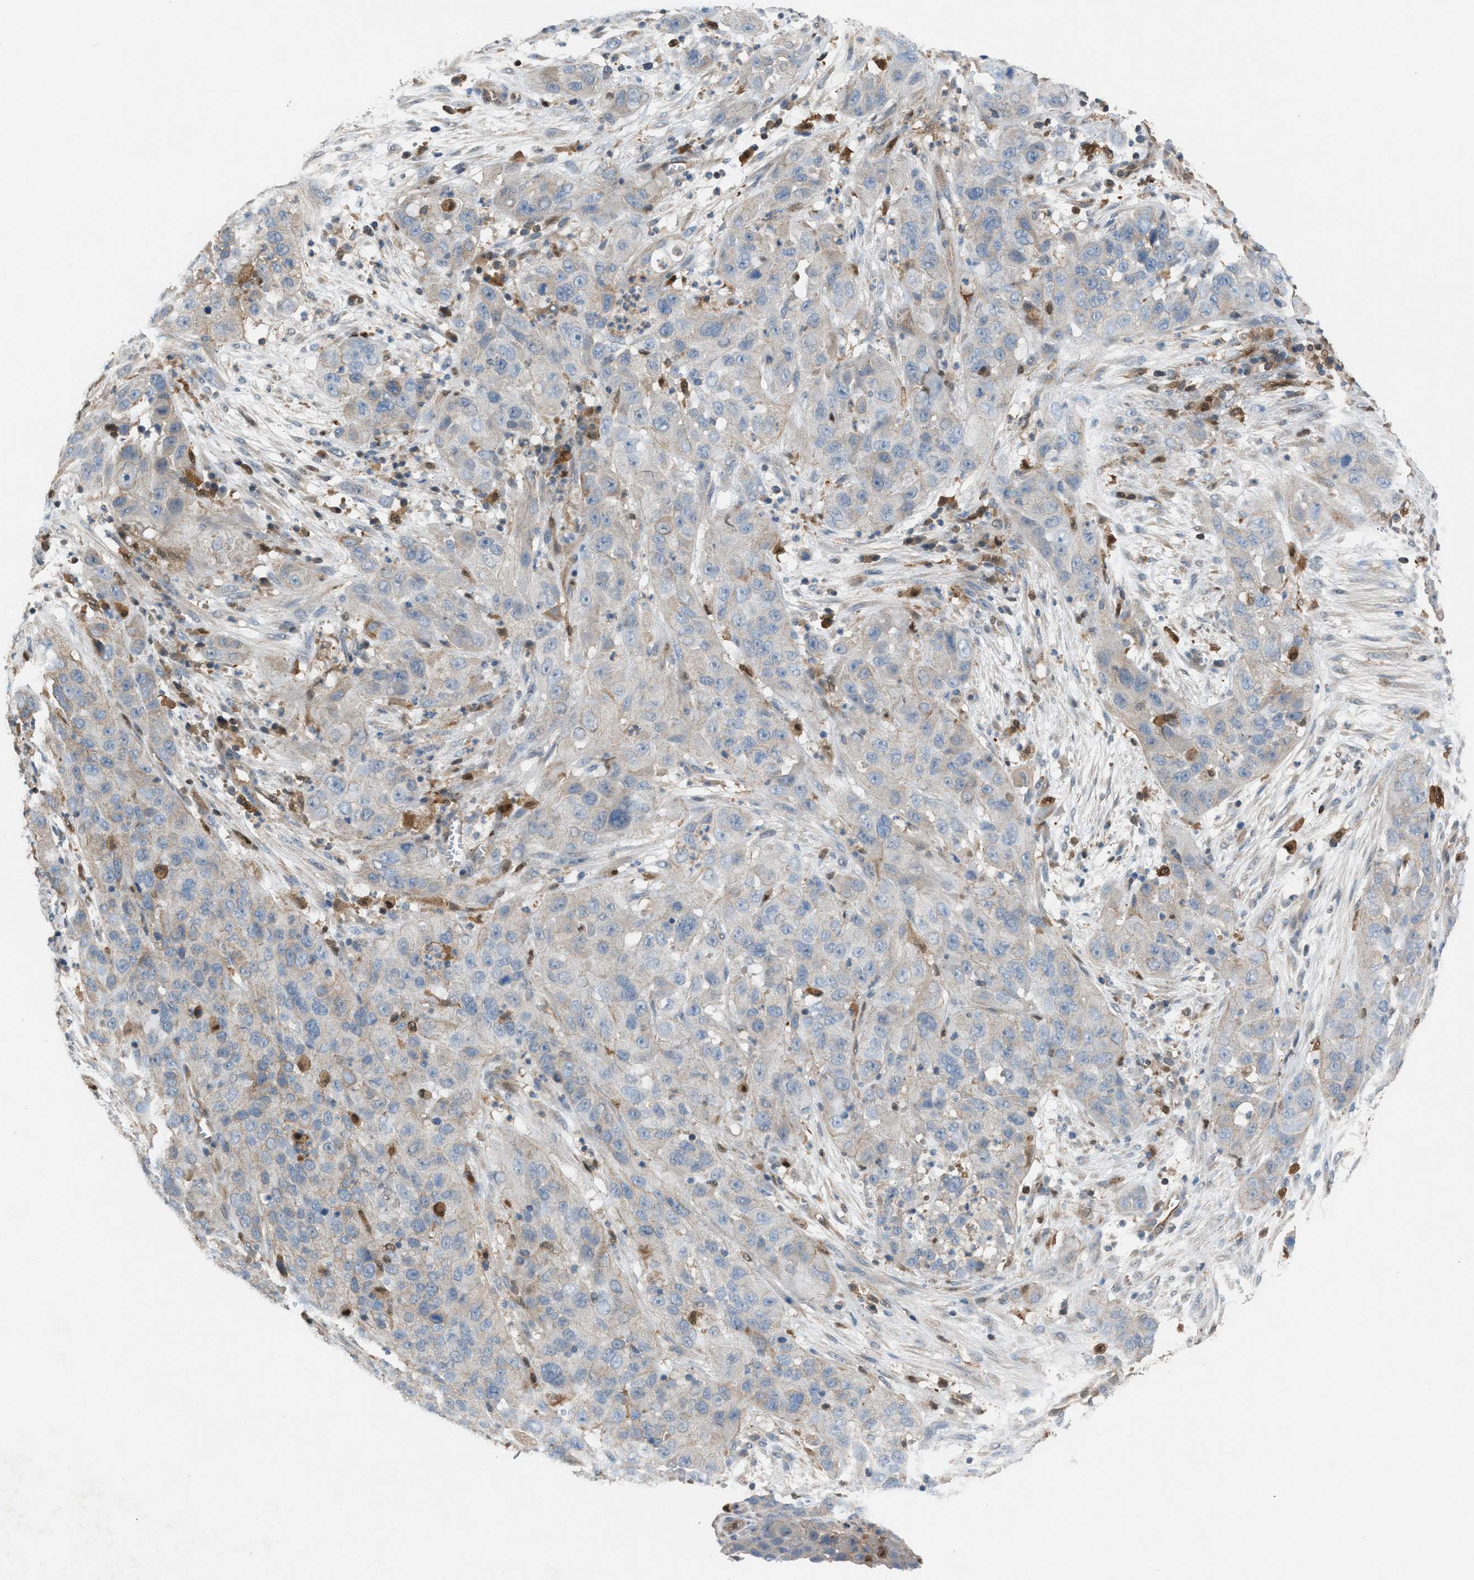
{"staining": {"intensity": "negative", "quantity": "none", "location": "none"}, "tissue": "cervical cancer", "cell_type": "Tumor cells", "image_type": "cancer", "snomed": [{"axis": "morphology", "description": "Squamous cell carcinoma, NOS"}, {"axis": "topography", "description": "Cervix"}], "caption": "High magnification brightfield microscopy of cervical cancer (squamous cell carcinoma) stained with DAB (brown) and counterstained with hematoxylin (blue): tumor cells show no significant expression.", "gene": "TPK1", "patient": {"sex": "female", "age": 32}}